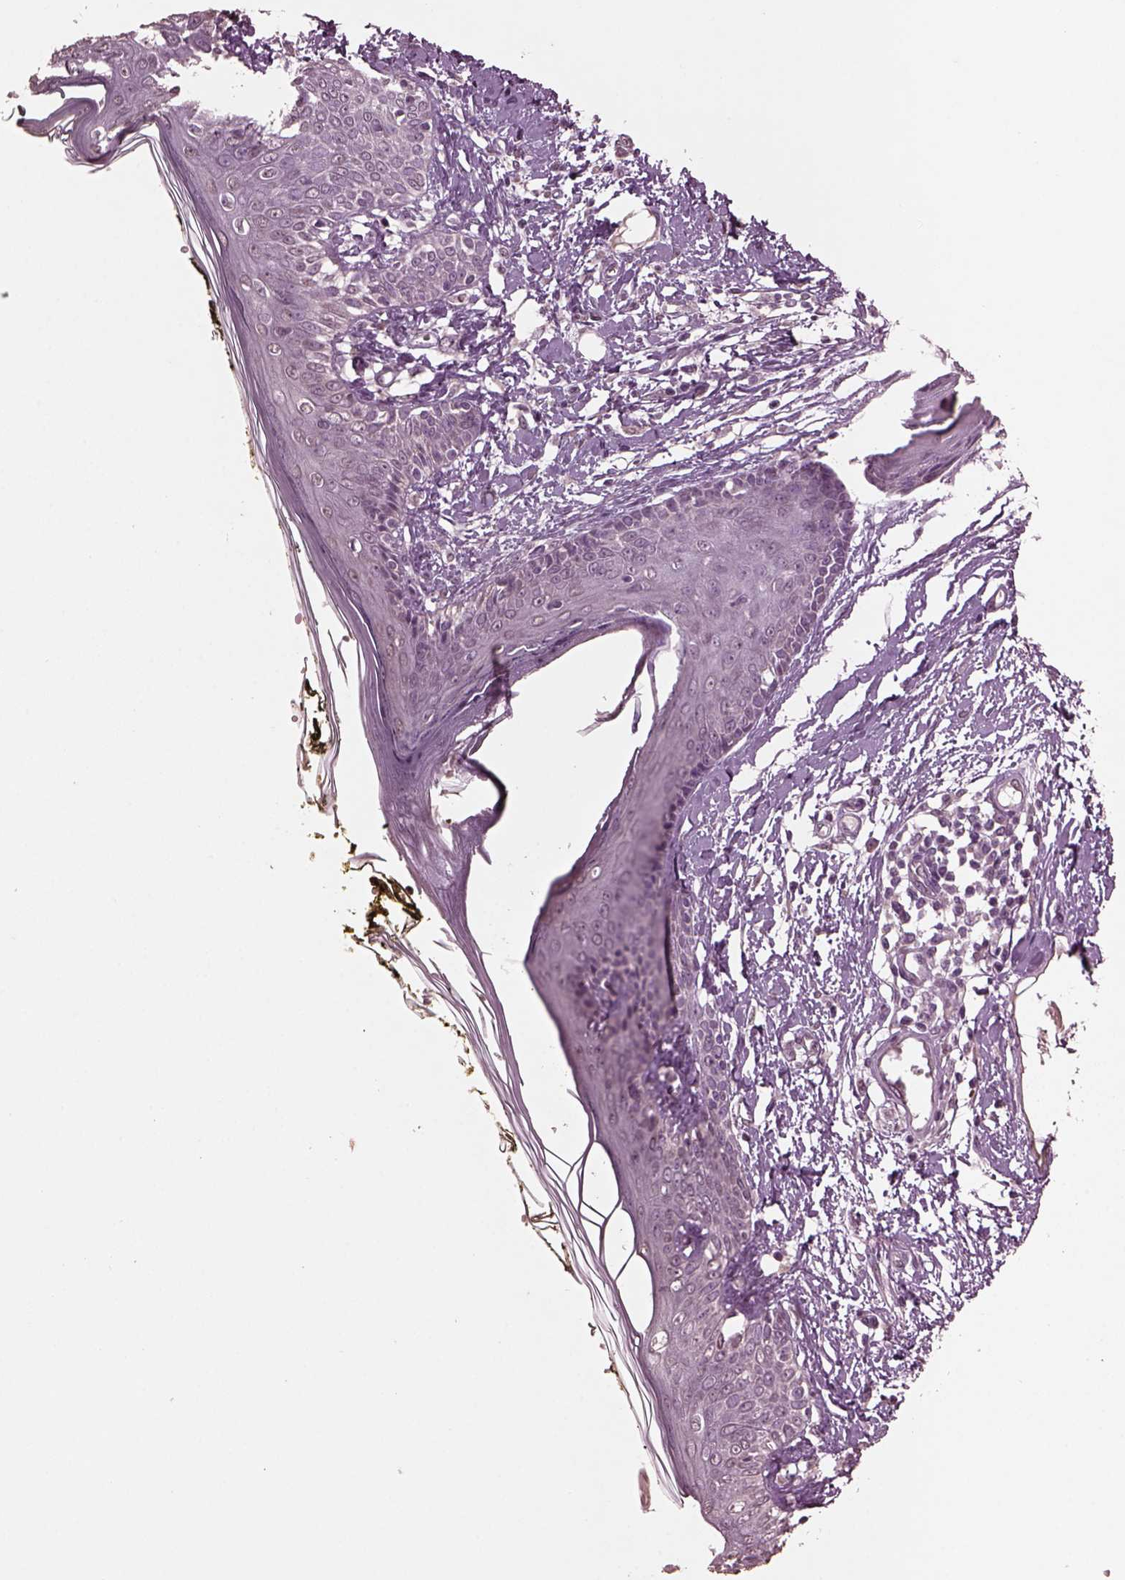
{"staining": {"intensity": "negative", "quantity": "none", "location": "none"}, "tissue": "skin", "cell_type": "Fibroblasts", "image_type": "normal", "snomed": [{"axis": "morphology", "description": "Normal tissue, NOS"}, {"axis": "topography", "description": "Skin"}], "caption": "DAB immunohistochemical staining of unremarkable skin reveals no significant staining in fibroblasts.", "gene": "IL18RAP", "patient": {"sex": "male", "age": 76}}